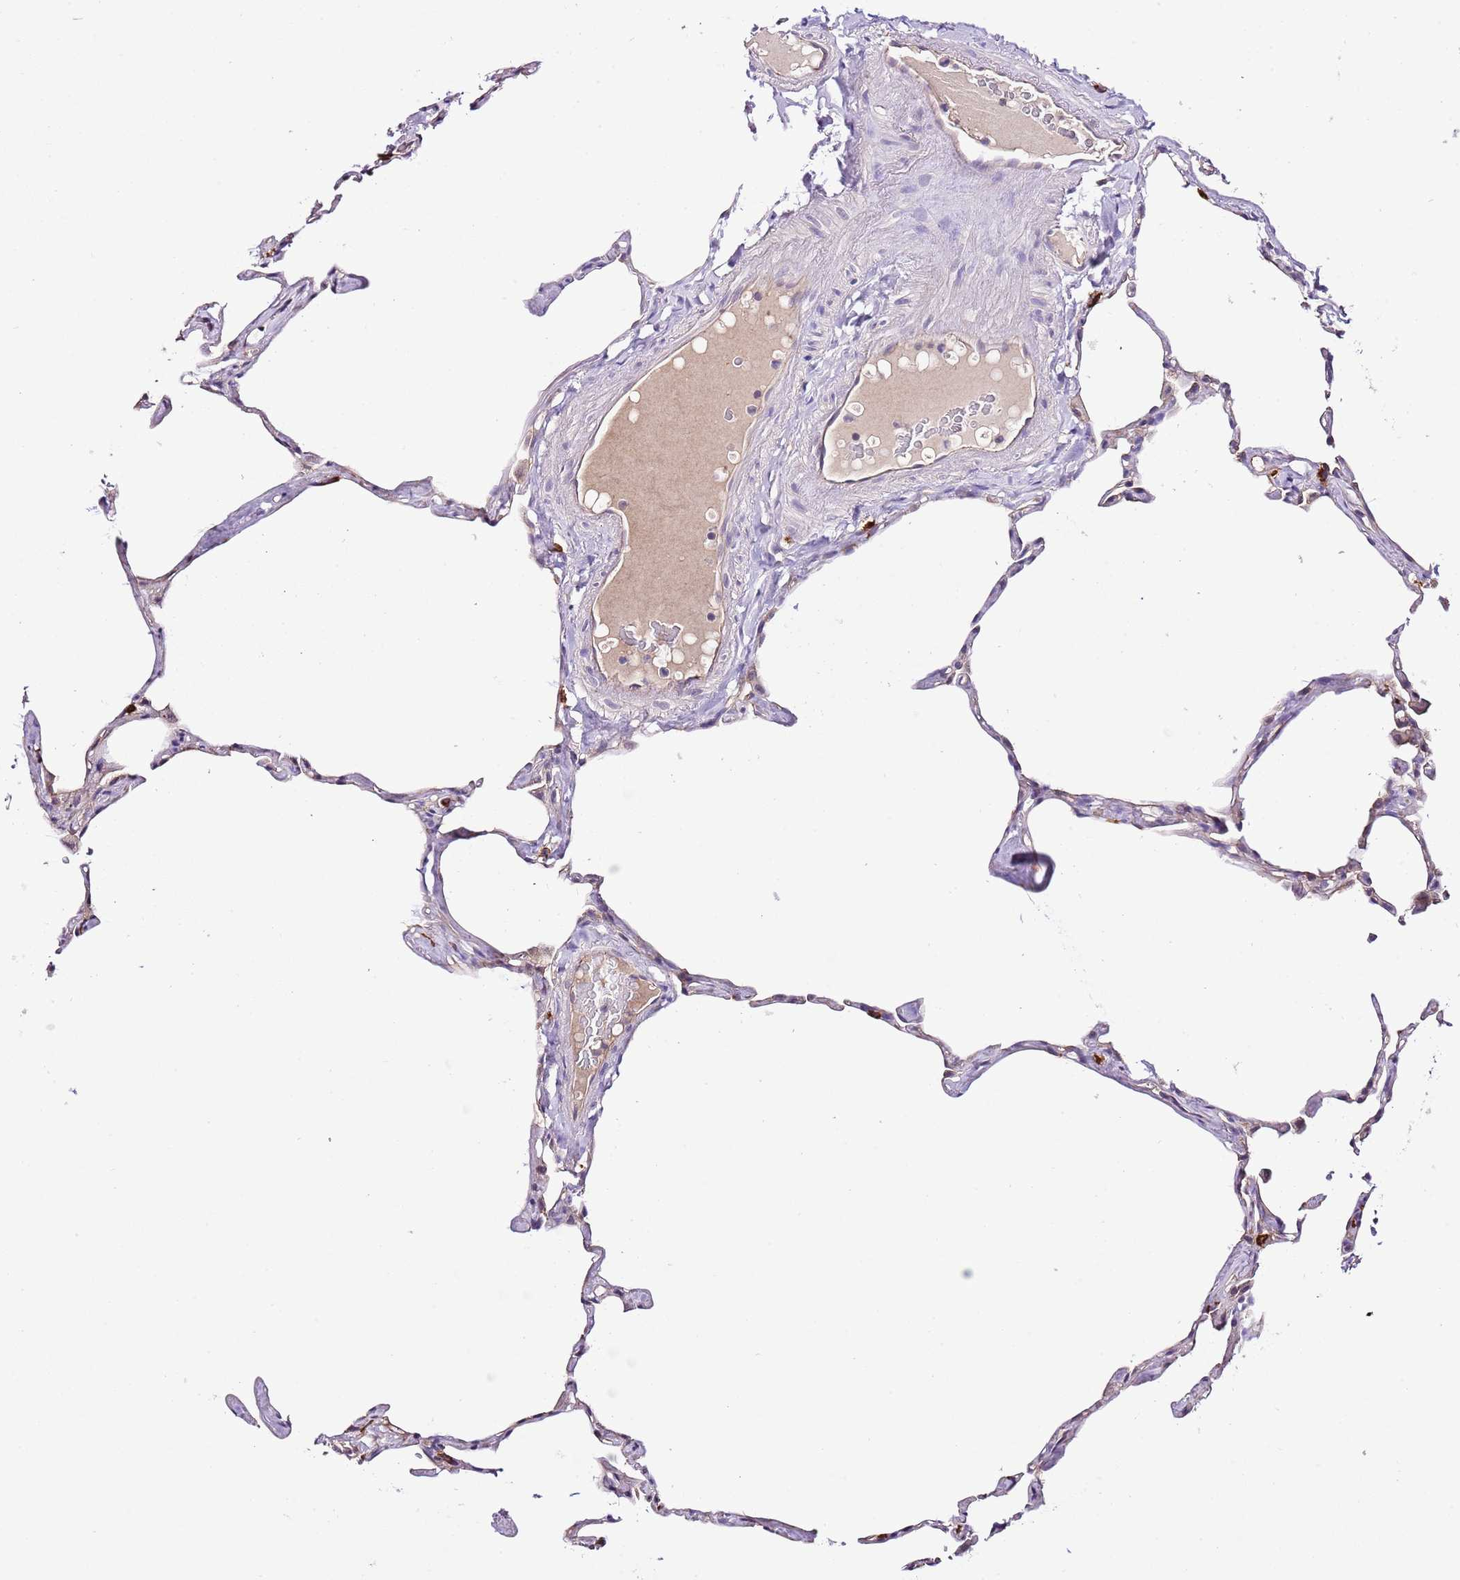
{"staining": {"intensity": "moderate", "quantity": "<25%", "location": "cytoplasmic/membranous"}, "tissue": "lung", "cell_type": "Alveolar cells", "image_type": "normal", "snomed": [{"axis": "morphology", "description": "Normal tissue, NOS"}, {"axis": "topography", "description": "Lung"}], "caption": "The photomicrograph reveals a brown stain indicating the presence of a protein in the cytoplasmic/membranous of alveolar cells in lung.", "gene": "DONSON", "patient": {"sex": "male", "age": 65}}